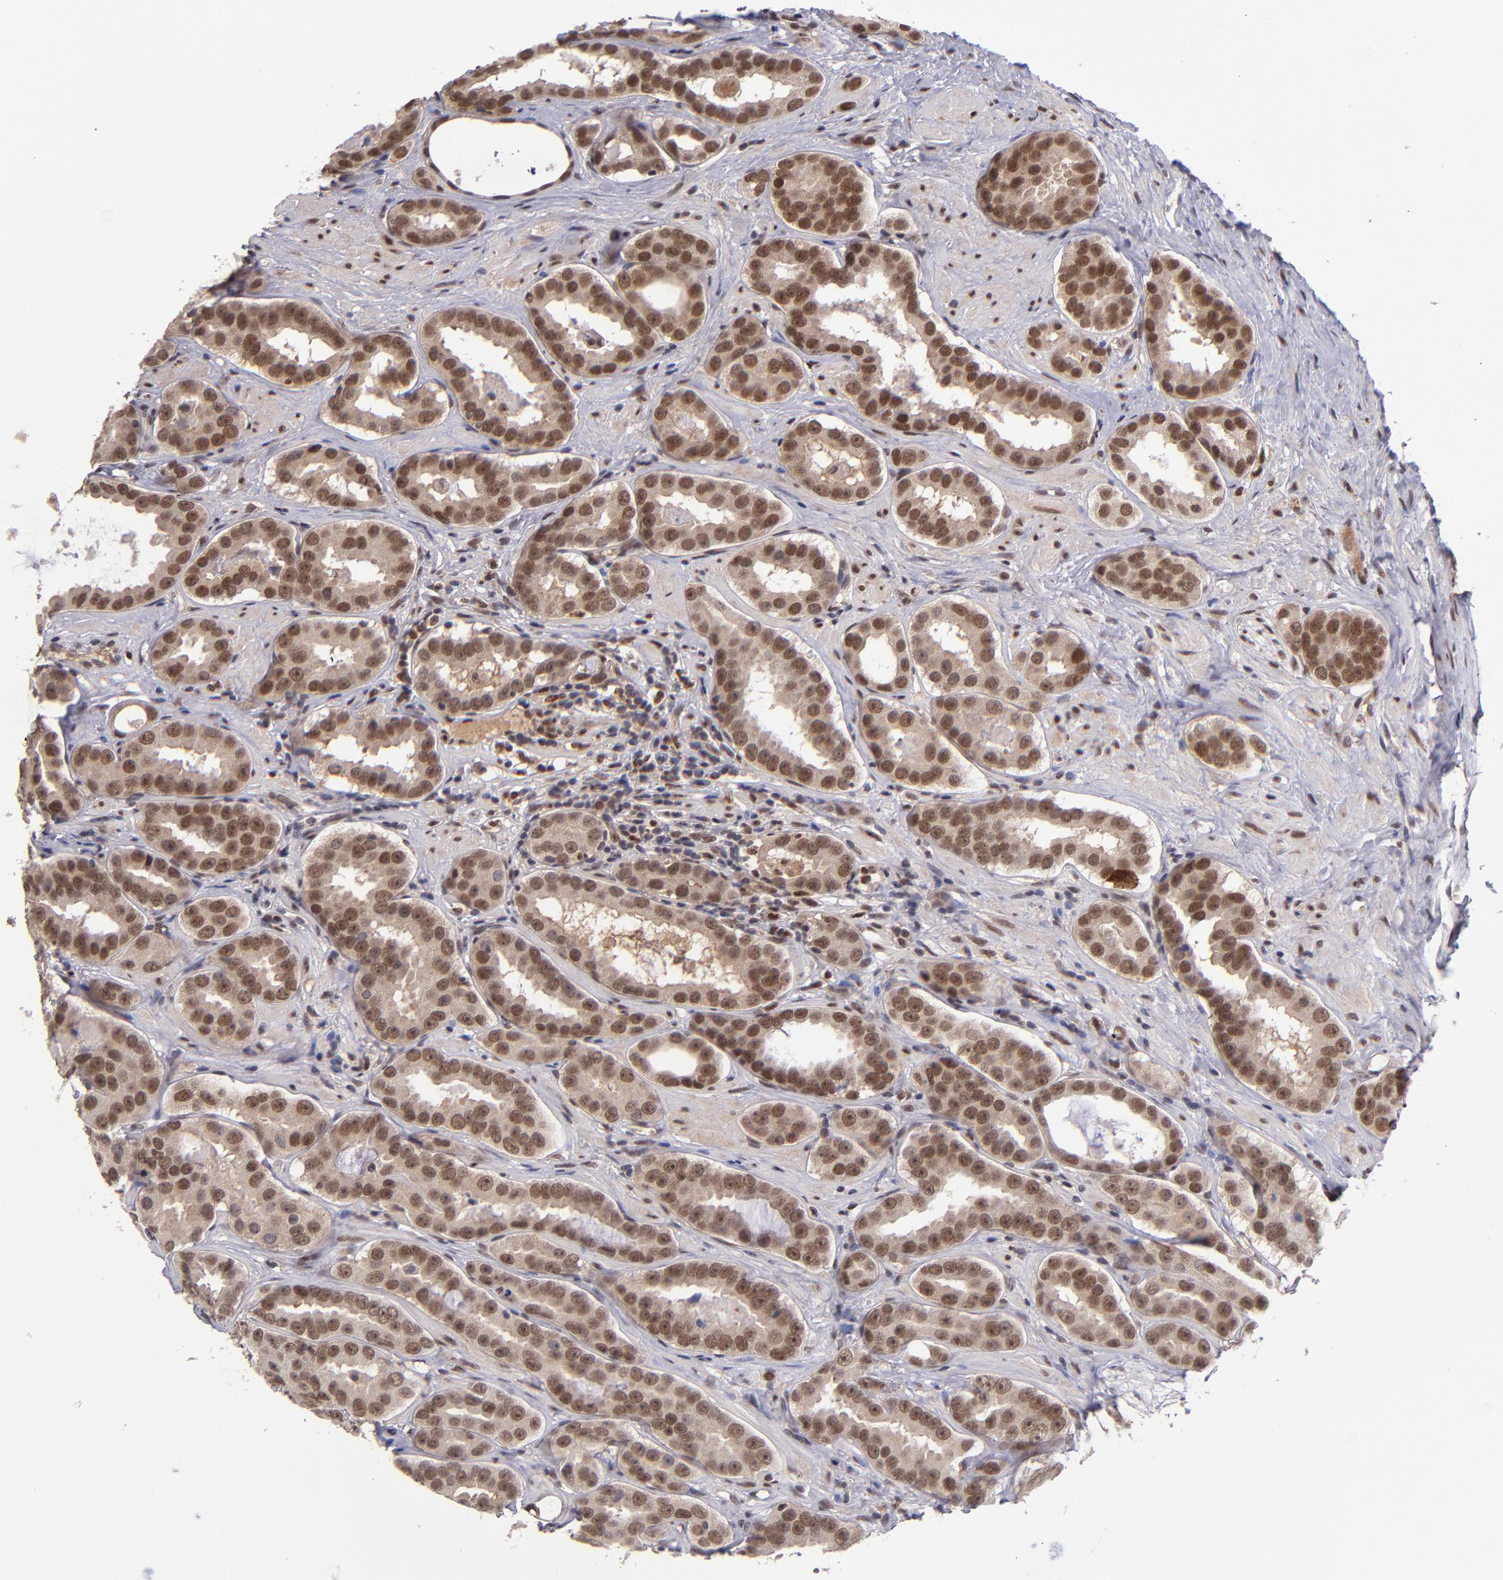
{"staining": {"intensity": "moderate", "quantity": ">75%", "location": "cytoplasmic/membranous,nuclear"}, "tissue": "prostate cancer", "cell_type": "Tumor cells", "image_type": "cancer", "snomed": [{"axis": "morphology", "description": "Adenocarcinoma, Low grade"}, {"axis": "topography", "description": "Prostate"}], "caption": "IHC (DAB (3,3'-diaminobenzidine)) staining of human prostate cancer (low-grade adenocarcinoma) reveals moderate cytoplasmic/membranous and nuclear protein staining in about >75% of tumor cells.", "gene": "EP300", "patient": {"sex": "male", "age": 59}}